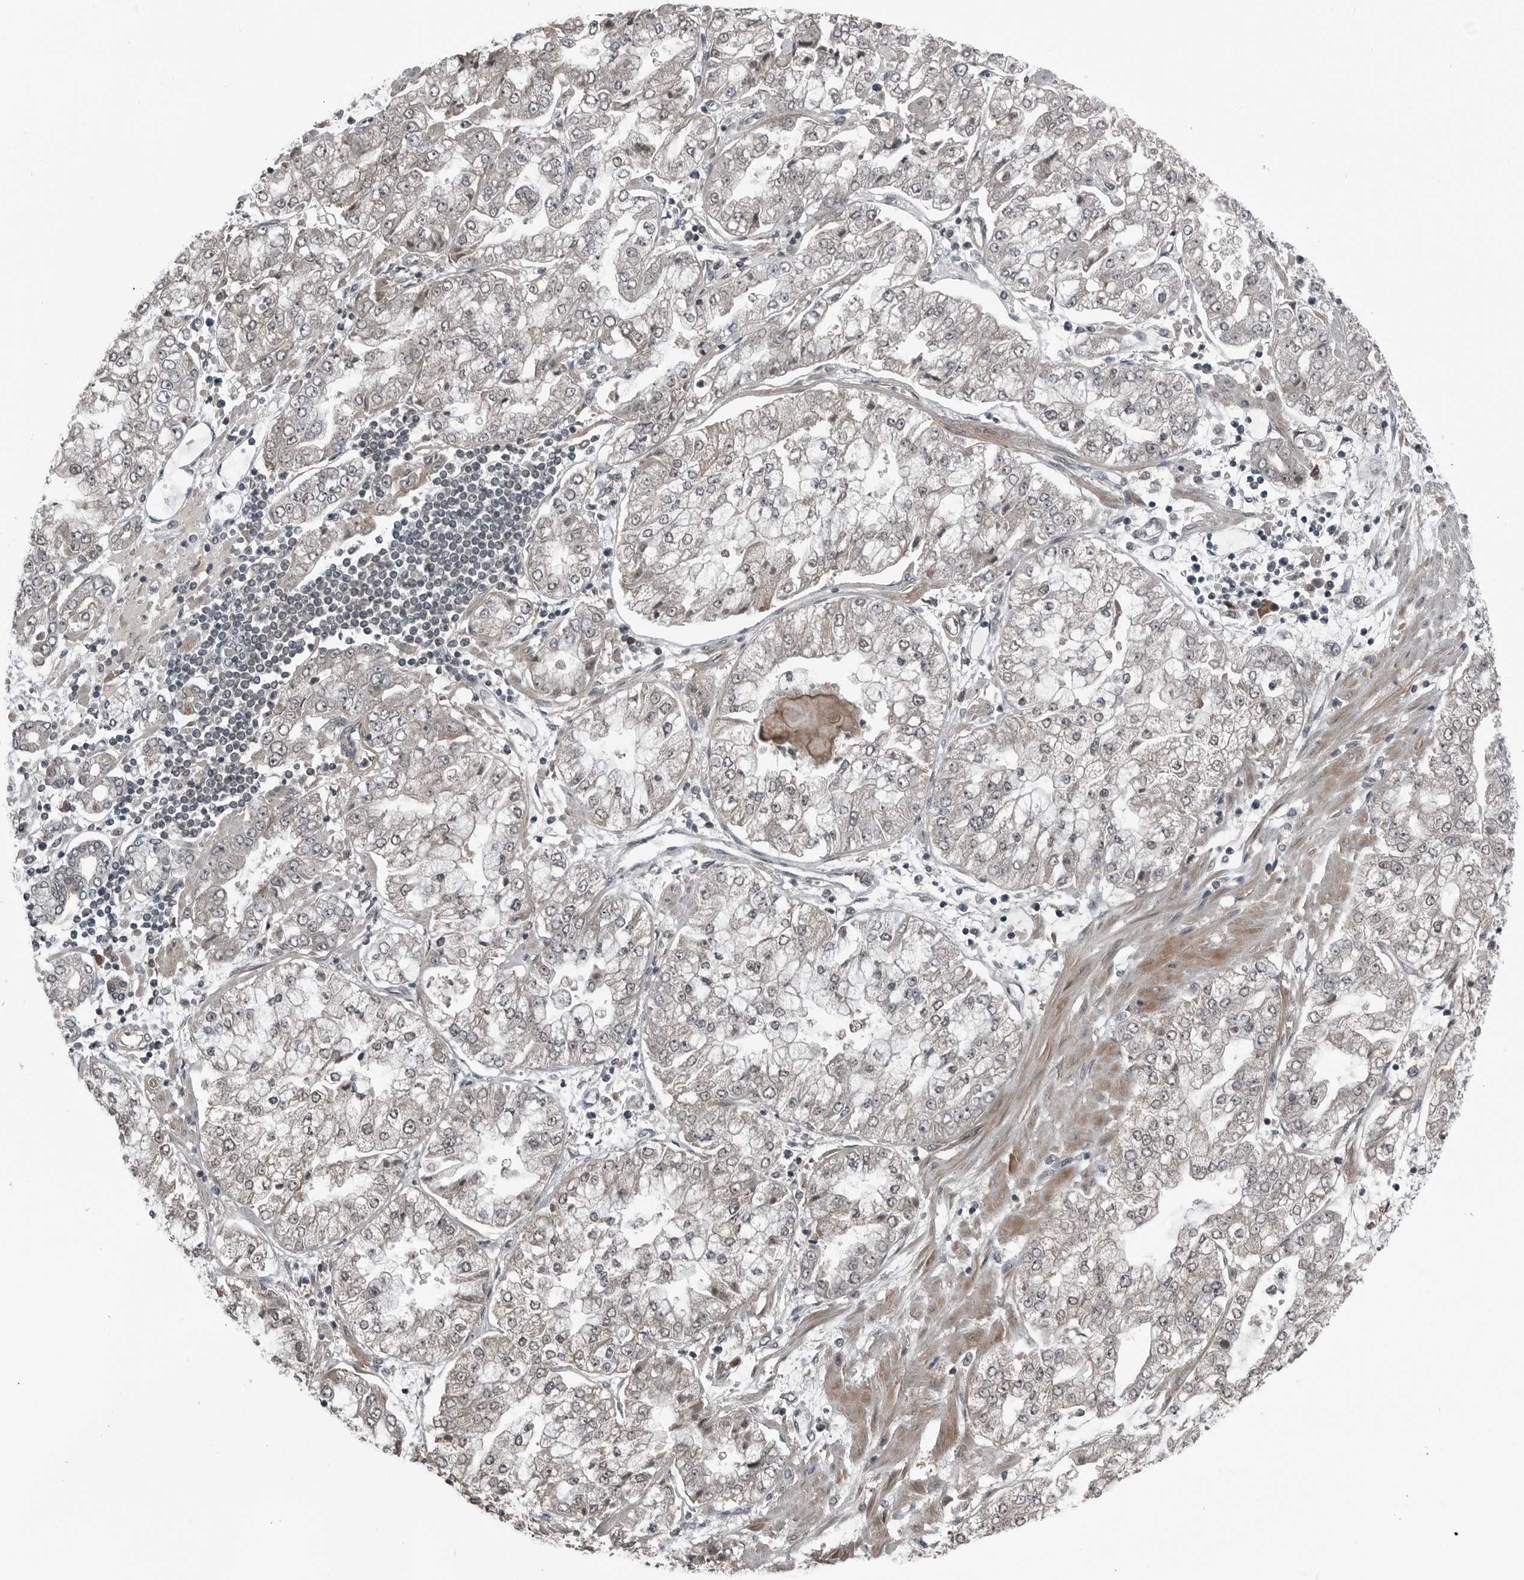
{"staining": {"intensity": "negative", "quantity": "none", "location": "none"}, "tissue": "stomach cancer", "cell_type": "Tumor cells", "image_type": "cancer", "snomed": [{"axis": "morphology", "description": "Adenocarcinoma, NOS"}, {"axis": "topography", "description": "Stomach"}], "caption": "Tumor cells are negative for brown protein staining in stomach cancer.", "gene": "GAK", "patient": {"sex": "male", "age": 76}}